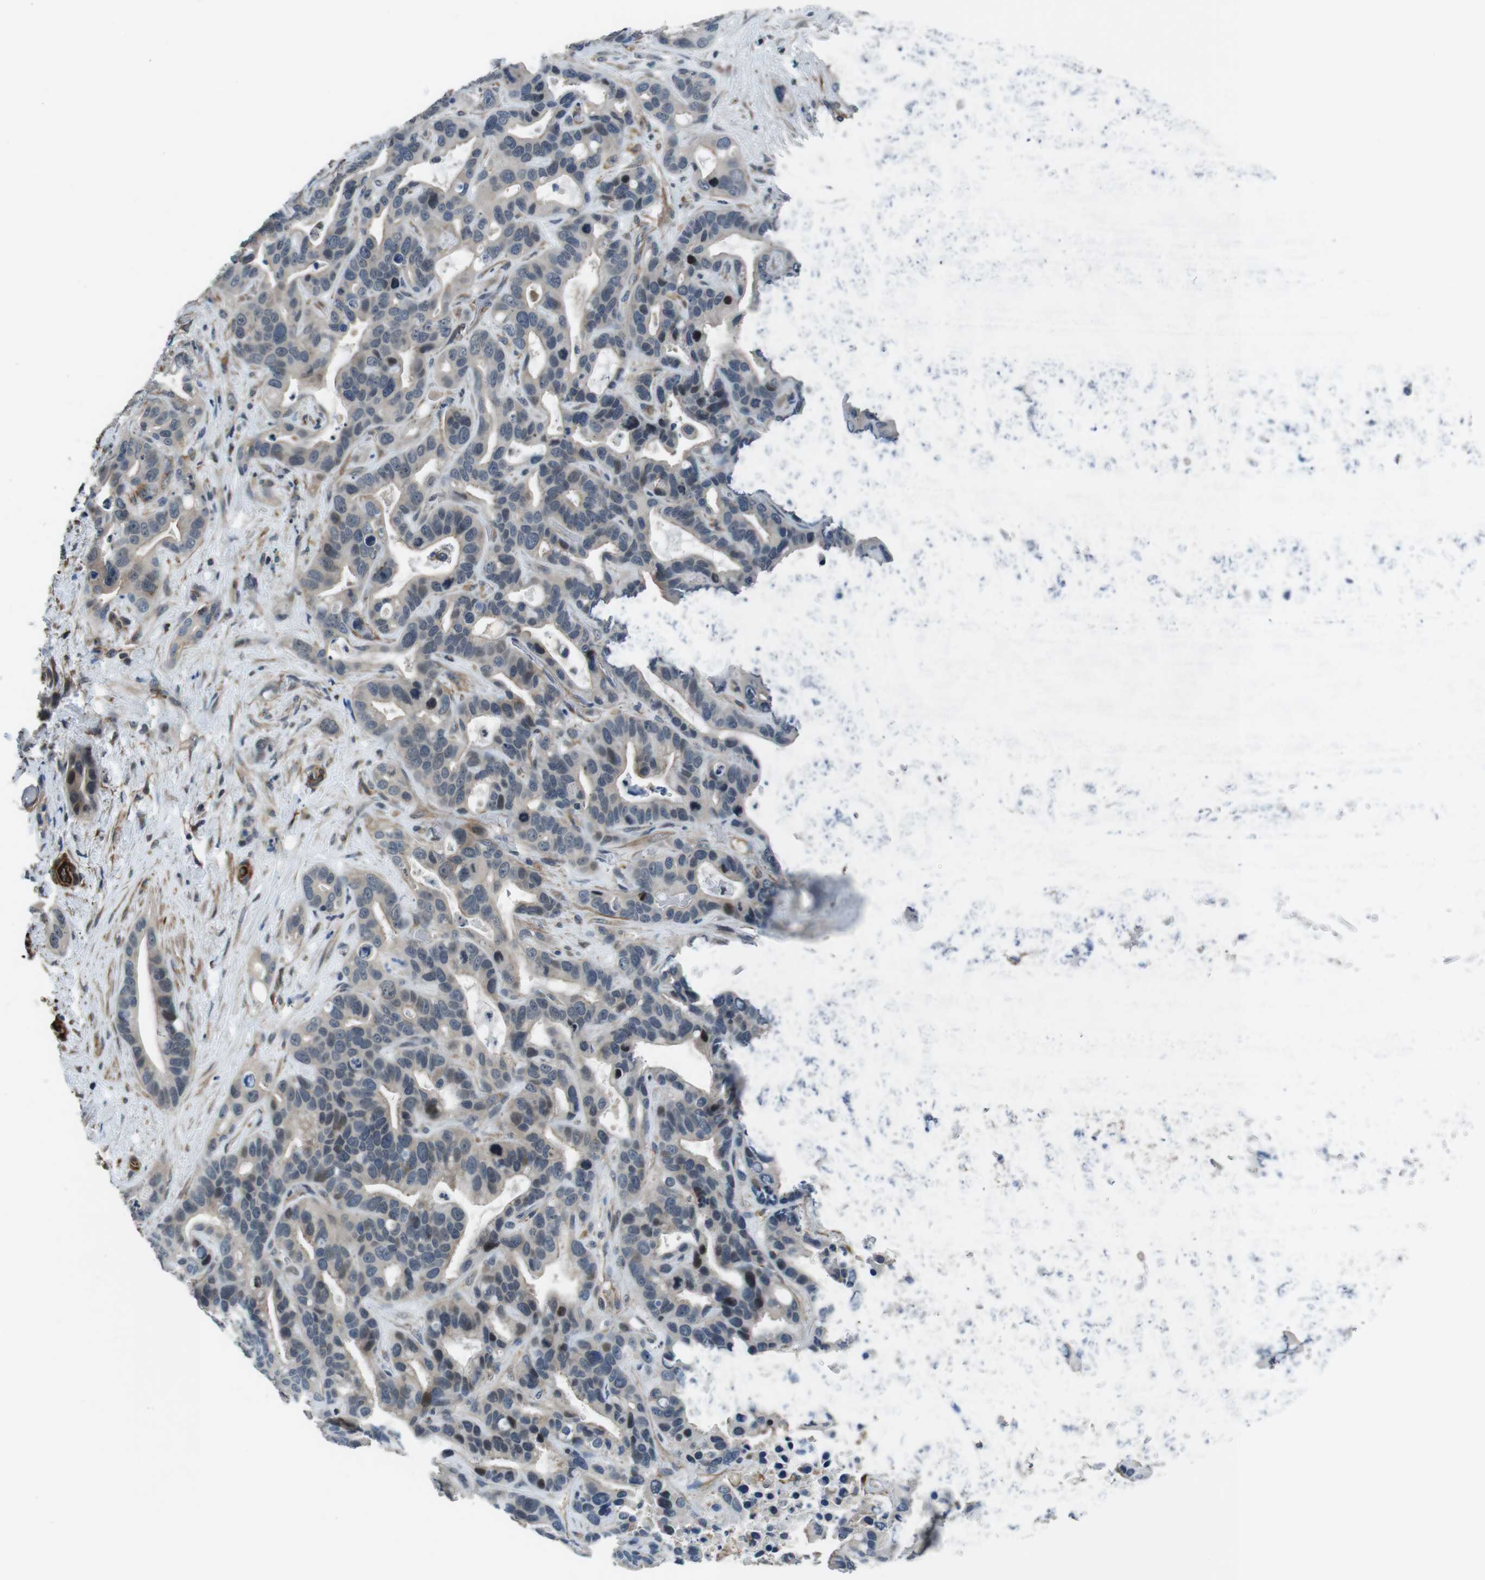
{"staining": {"intensity": "moderate", "quantity": "<25%", "location": "nuclear"}, "tissue": "liver cancer", "cell_type": "Tumor cells", "image_type": "cancer", "snomed": [{"axis": "morphology", "description": "Cholangiocarcinoma"}, {"axis": "topography", "description": "Liver"}], "caption": "Cholangiocarcinoma (liver) was stained to show a protein in brown. There is low levels of moderate nuclear staining in approximately <25% of tumor cells. (DAB IHC with brightfield microscopy, high magnification).", "gene": "LRRC49", "patient": {"sex": "female", "age": 65}}